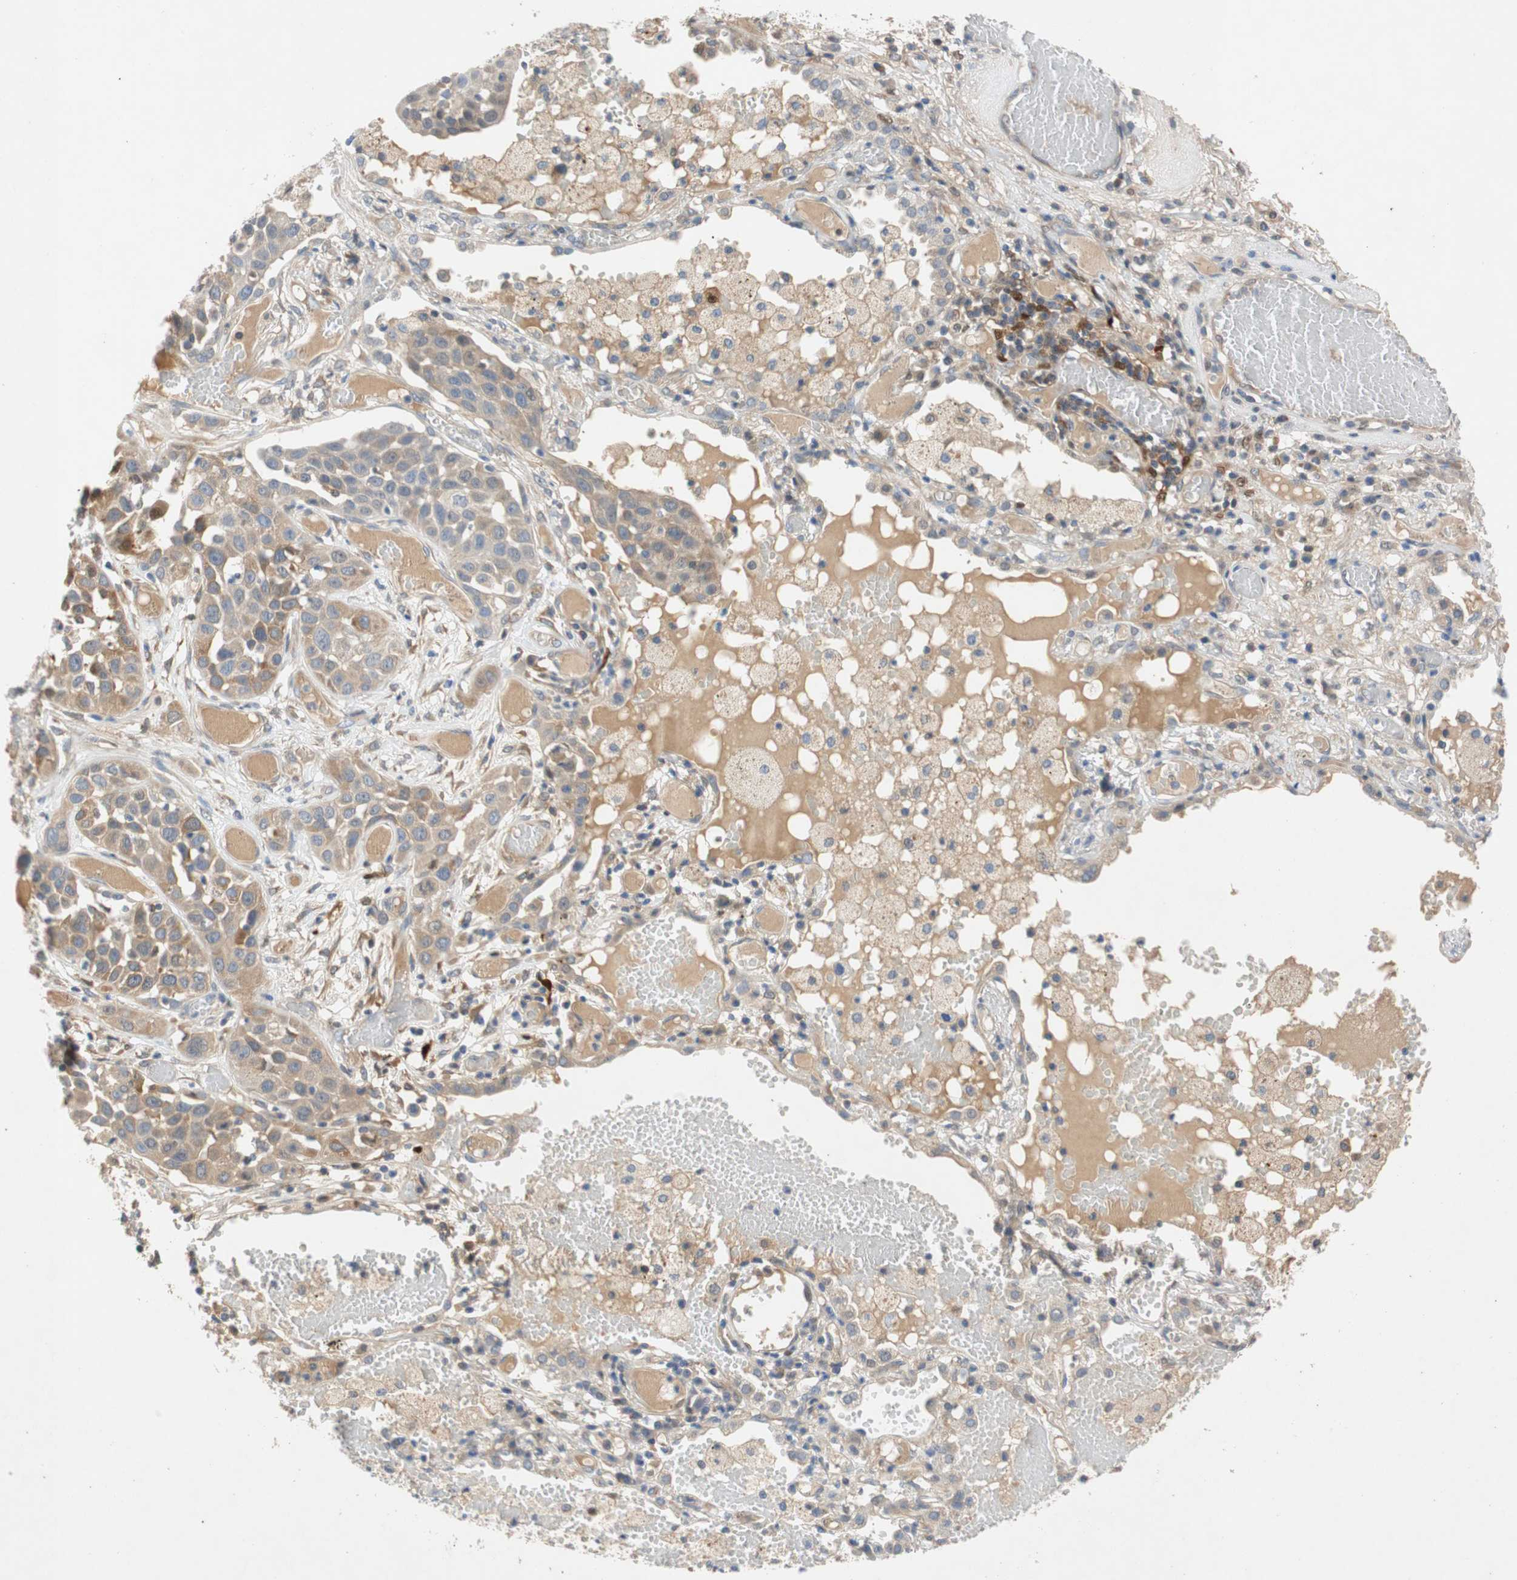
{"staining": {"intensity": "weak", "quantity": "25%-75%", "location": "cytoplasmic/membranous"}, "tissue": "lung cancer", "cell_type": "Tumor cells", "image_type": "cancer", "snomed": [{"axis": "morphology", "description": "Squamous cell carcinoma, NOS"}, {"axis": "topography", "description": "Lung"}], "caption": "Immunohistochemistry (IHC) of lung cancer (squamous cell carcinoma) exhibits low levels of weak cytoplasmic/membranous positivity in approximately 25%-75% of tumor cells.", "gene": "RELB", "patient": {"sex": "male", "age": 71}}